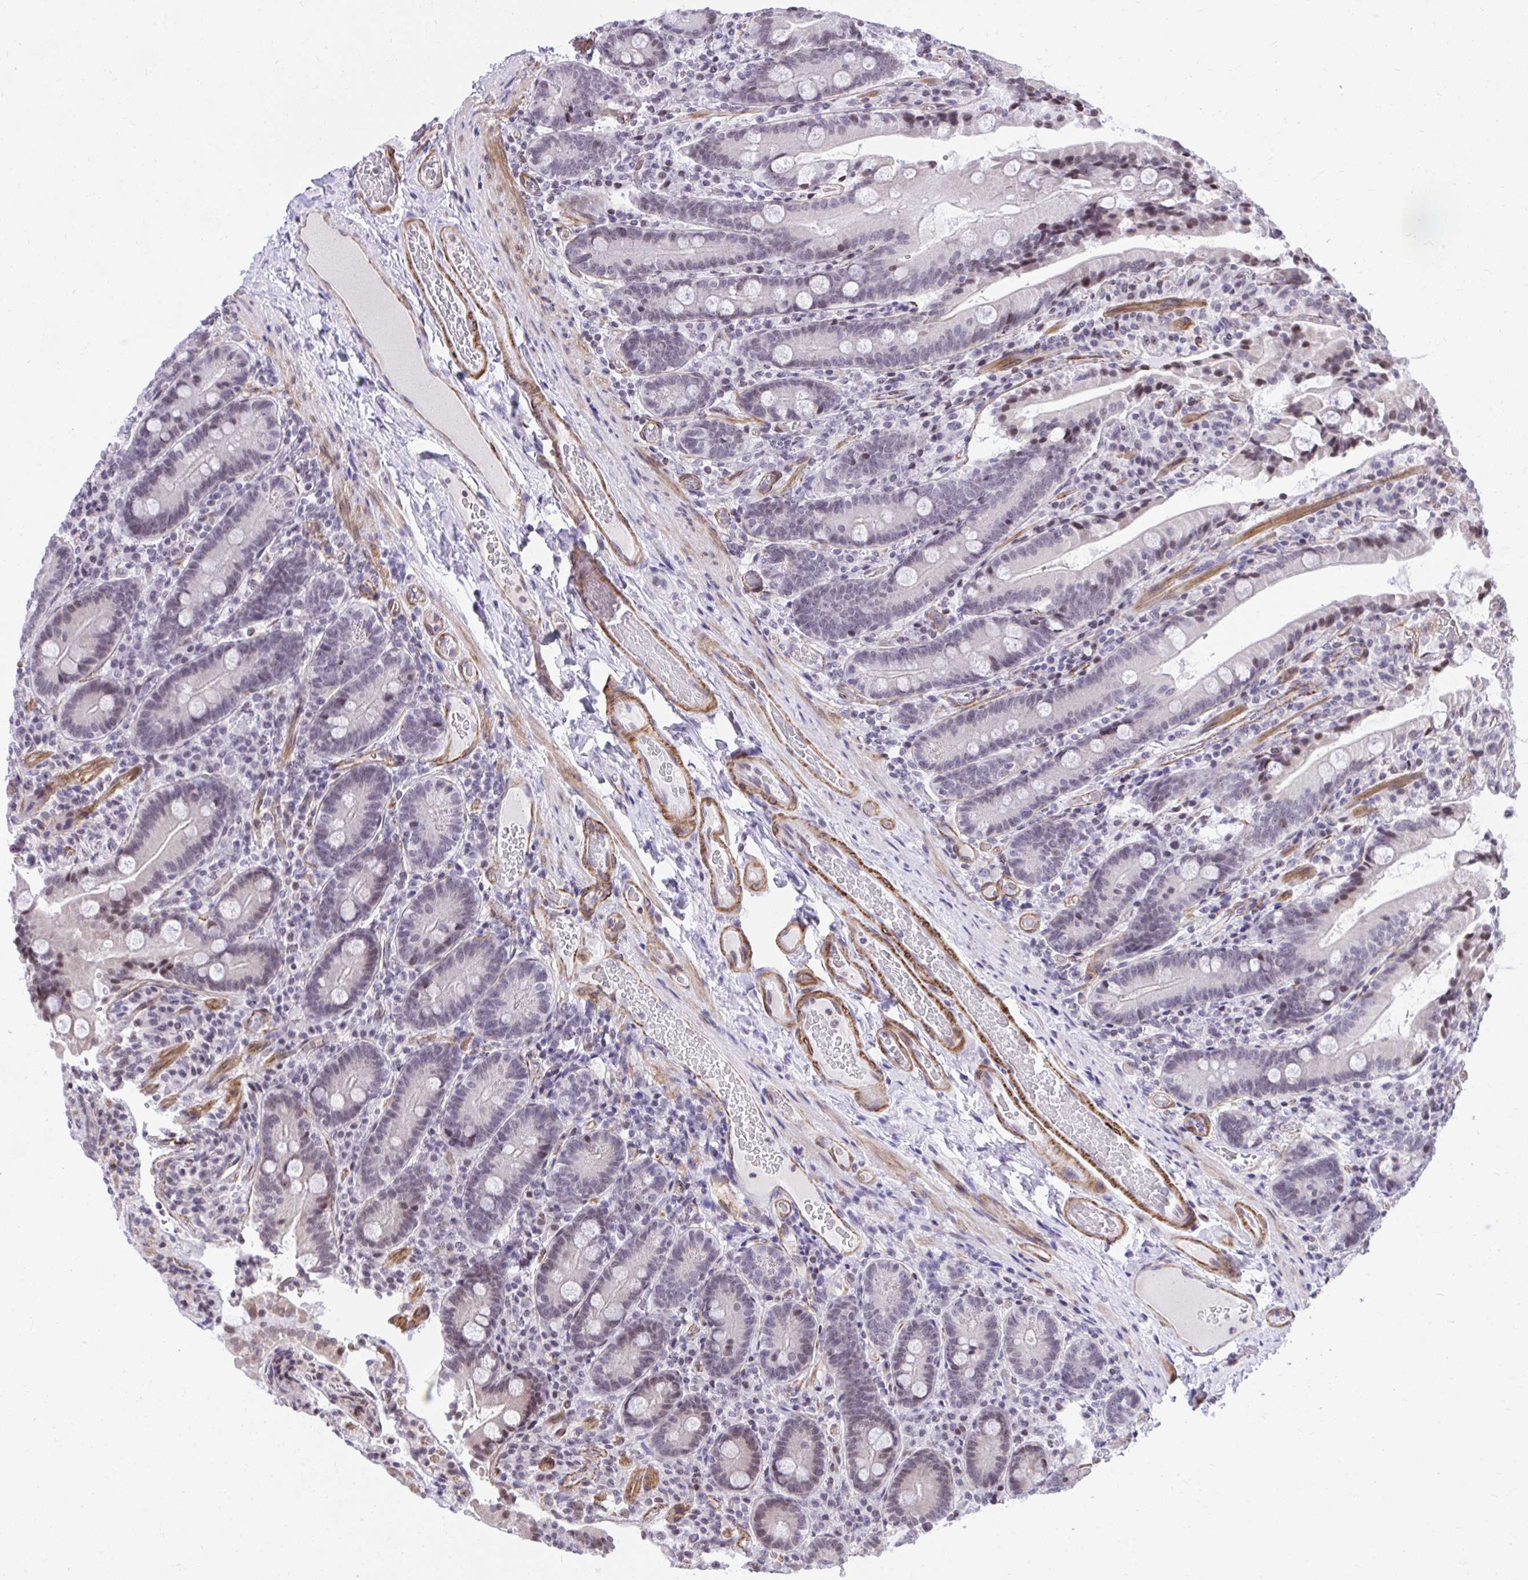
{"staining": {"intensity": "moderate", "quantity": "<25%", "location": "nuclear"}, "tissue": "duodenum", "cell_type": "Glandular cells", "image_type": "normal", "snomed": [{"axis": "morphology", "description": "Normal tissue, NOS"}, {"axis": "topography", "description": "Duodenum"}], "caption": "Immunohistochemical staining of benign duodenum reveals low levels of moderate nuclear expression in approximately <25% of glandular cells. (DAB (3,3'-diaminobenzidine) IHC with brightfield microscopy, high magnification).", "gene": "KCNN4", "patient": {"sex": "female", "age": 62}}